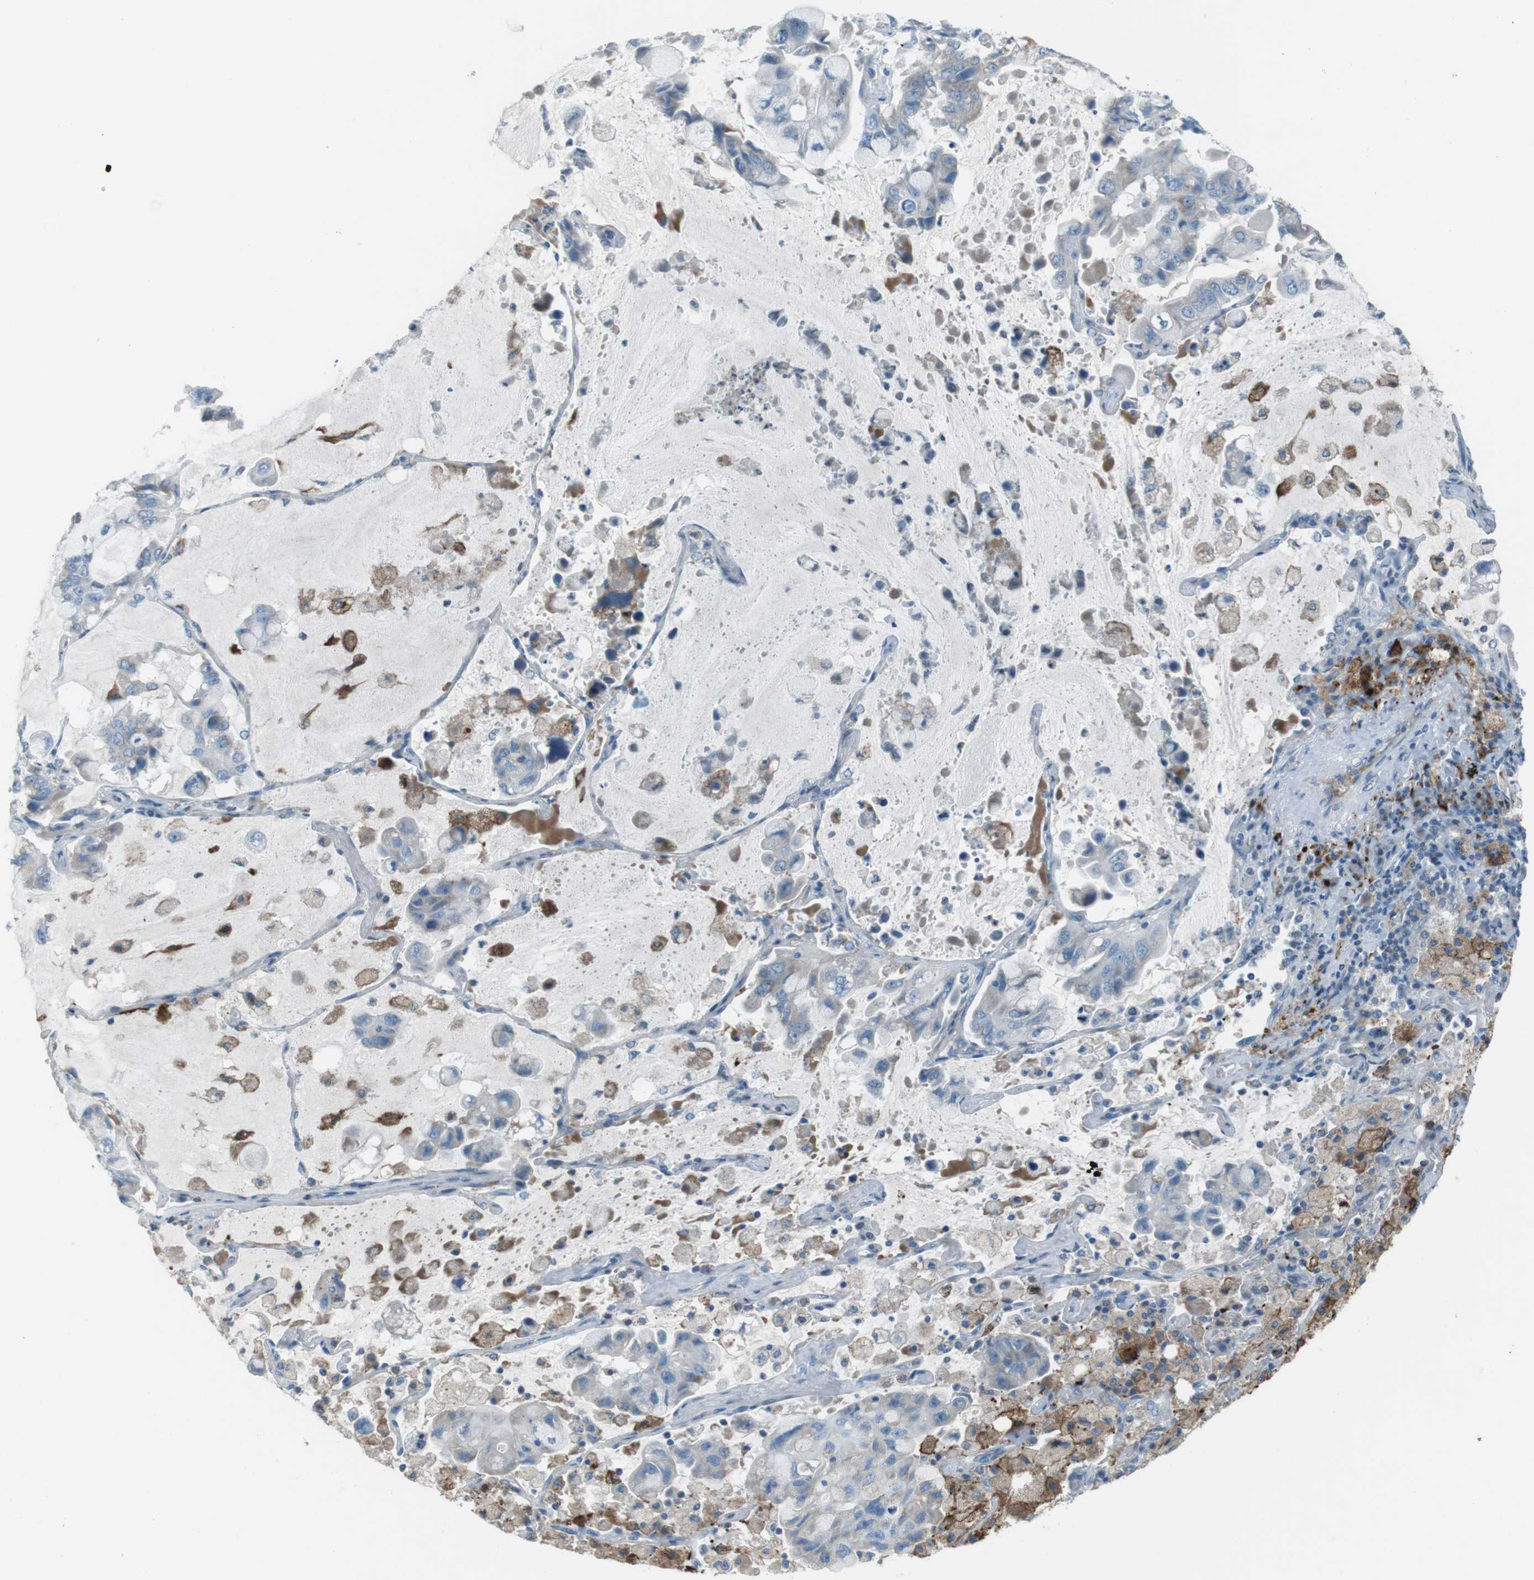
{"staining": {"intensity": "negative", "quantity": "none", "location": "none"}, "tissue": "lung cancer", "cell_type": "Tumor cells", "image_type": "cancer", "snomed": [{"axis": "morphology", "description": "Adenocarcinoma, NOS"}, {"axis": "topography", "description": "Lung"}], "caption": "IHC photomicrograph of neoplastic tissue: adenocarcinoma (lung) stained with DAB (3,3'-diaminobenzidine) shows no significant protein staining in tumor cells.", "gene": "TXNDC15", "patient": {"sex": "male", "age": 64}}